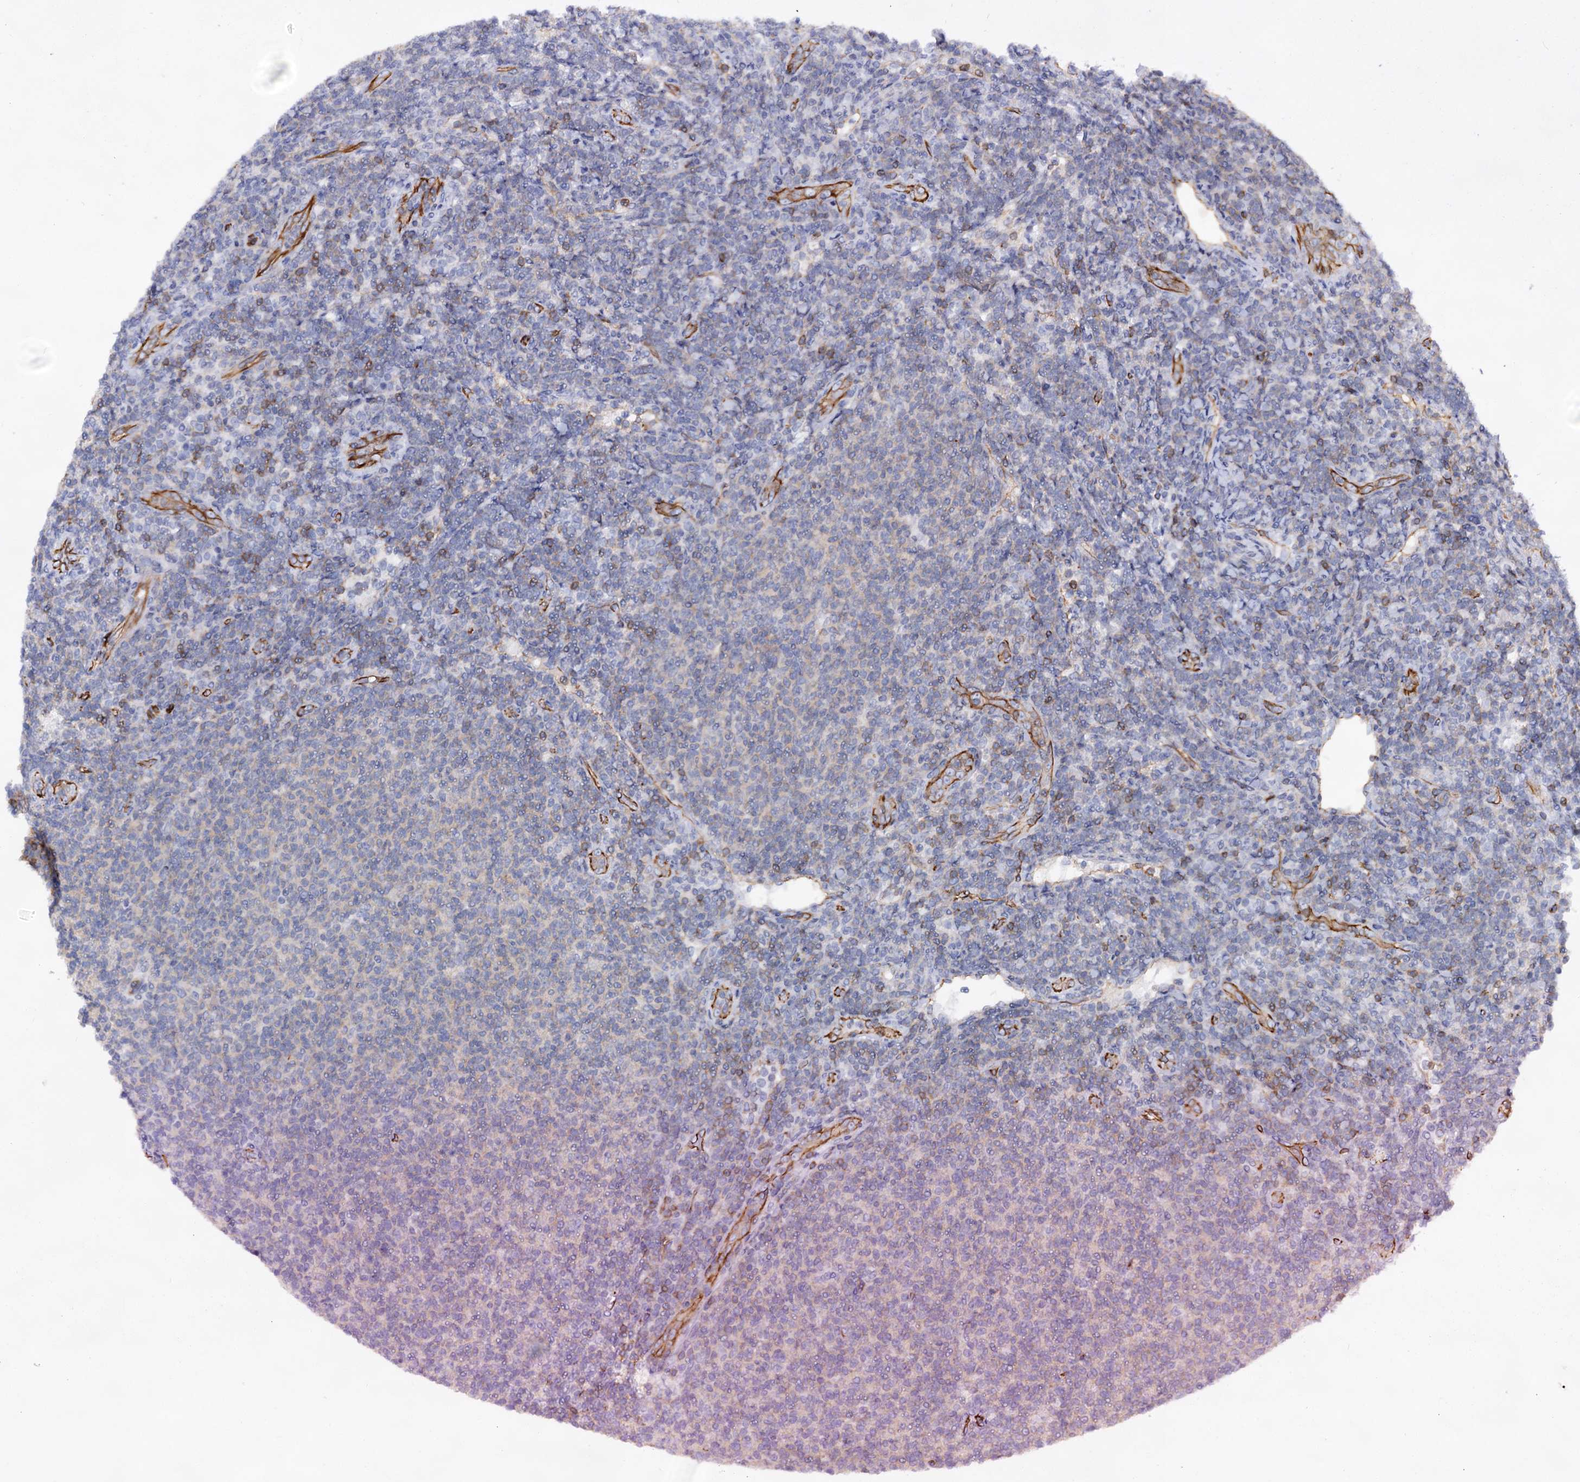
{"staining": {"intensity": "negative", "quantity": "none", "location": "none"}, "tissue": "lymphoma", "cell_type": "Tumor cells", "image_type": "cancer", "snomed": [{"axis": "morphology", "description": "Malignant lymphoma, non-Hodgkin's type, Low grade"}, {"axis": "topography", "description": "Lymph node"}], "caption": "Immunohistochemistry (IHC) of human lymphoma shows no expression in tumor cells.", "gene": "ABLIM1", "patient": {"sex": "male", "age": 66}}